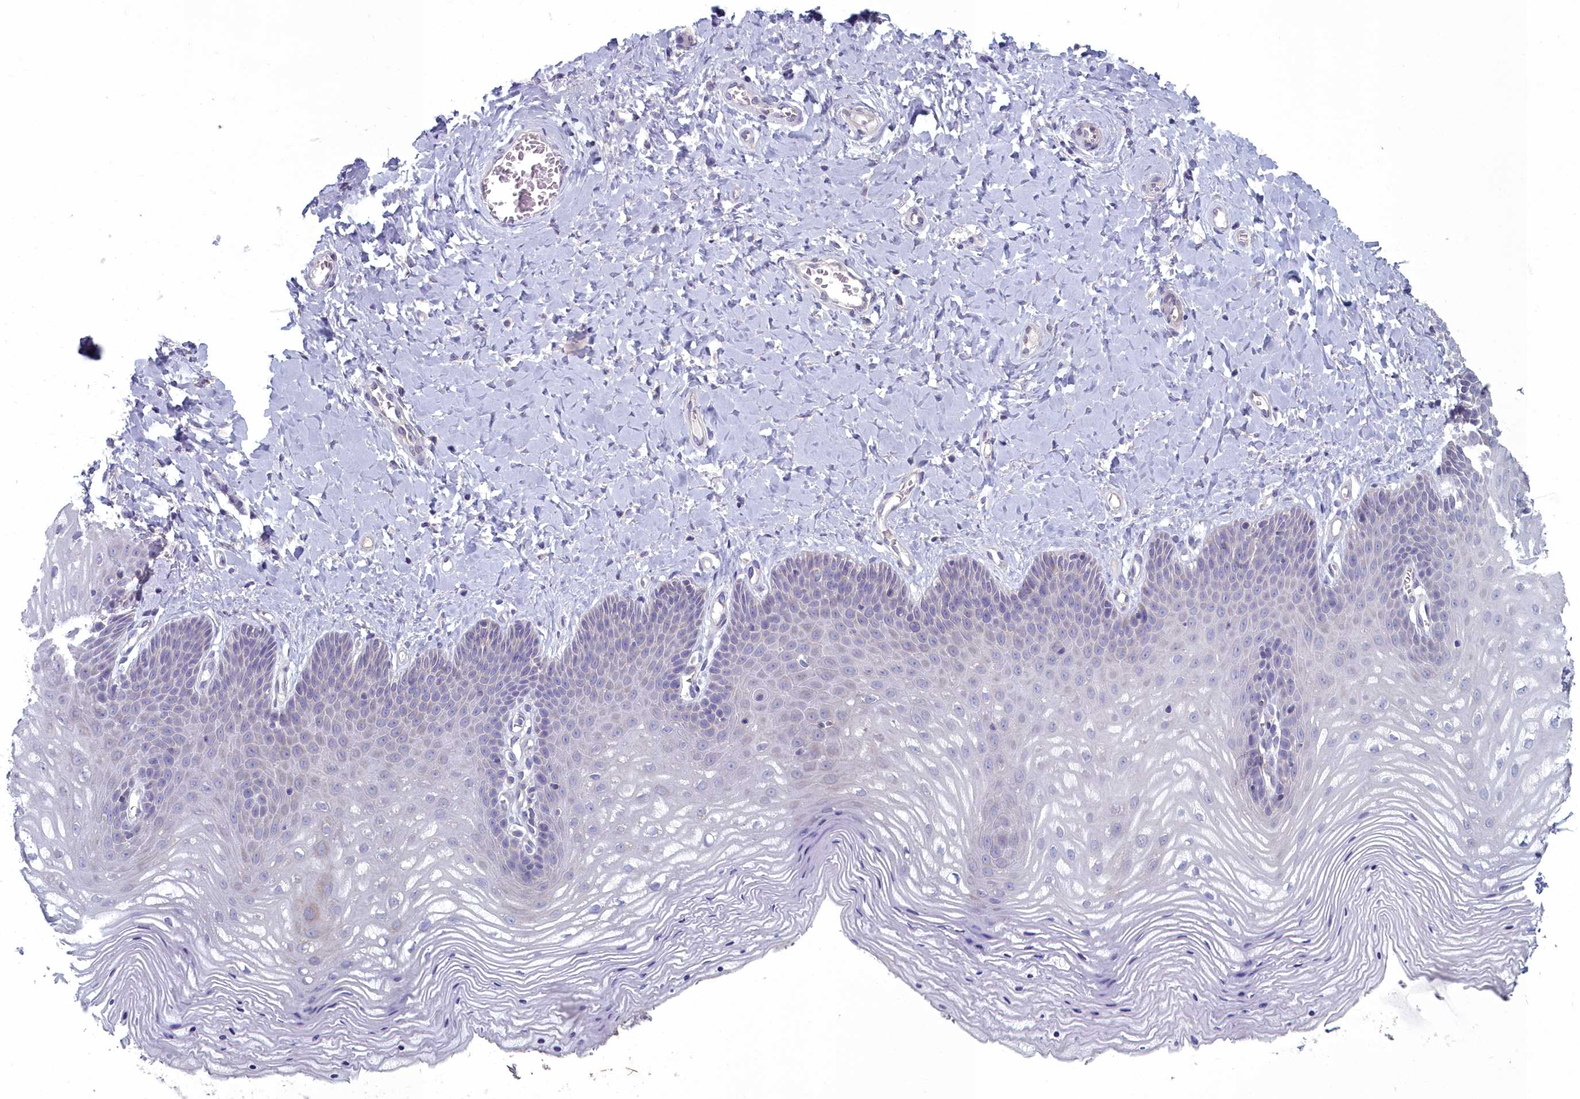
{"staining": {"intensity": "negative", "quantity": "none", "location": "none"}, "tissue": "vagina", "cell_type": "Squamous epithelial cells", "image_type": "normal", "snomed": [{"axis": "morphology", "description": "Normal tissue, NOS"}, {"axis": "topography", "description": "Vagina"}], "caption": "Micrograph shows no significant protein expression in squamous epithelial cells of unremarkable vagina.", "gene": "INSYN2A", "patient": {"sex": "female", "age": 65}}